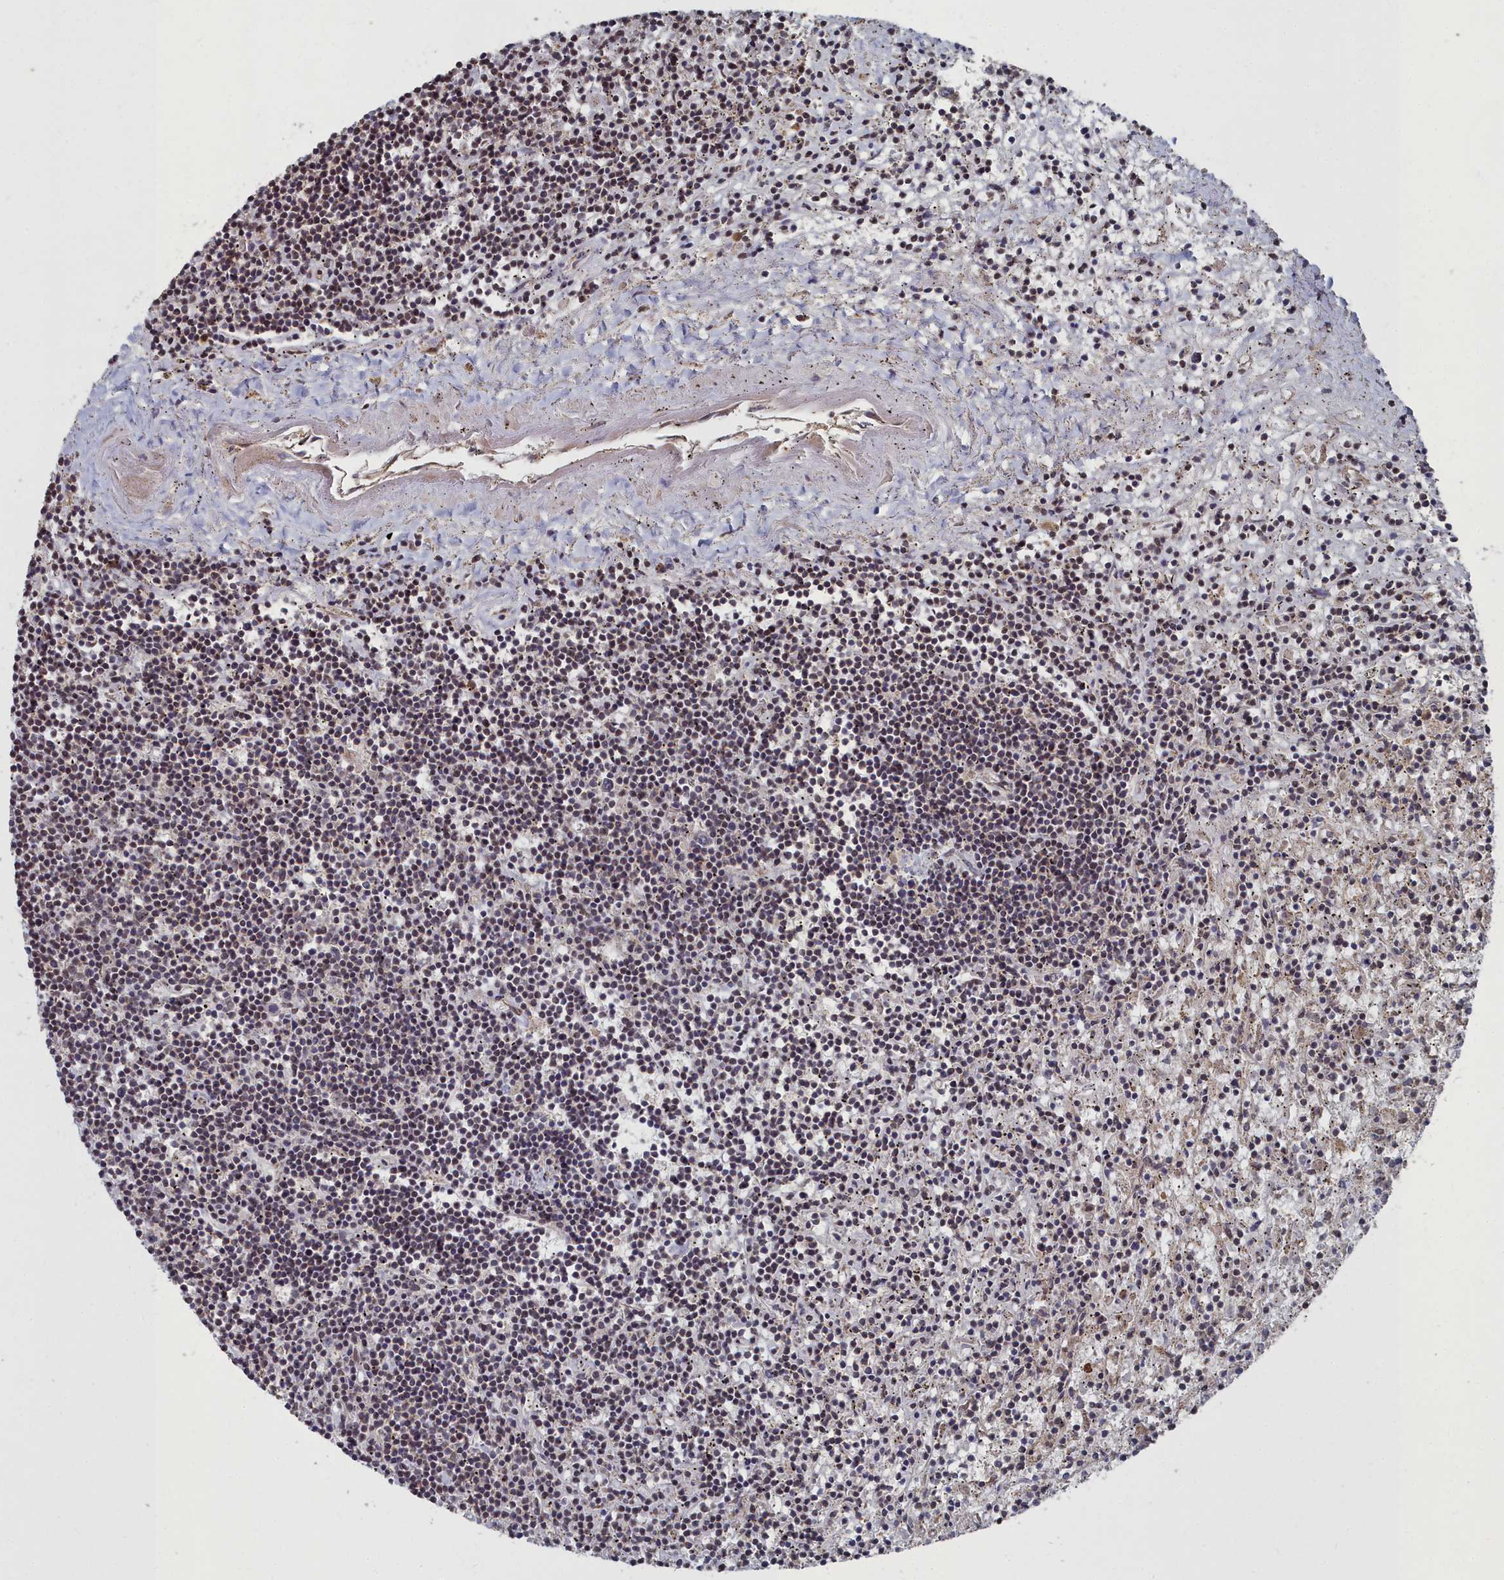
{"staining": {"intensity": "weak", "quantity": "<25%", "location": "nuclear"}, "tissue": "lymphoma", "cell_type": "Tumor cells", "image_type": "cancer", "snomed": [{"axis": "morphology", "description": "Malignant lymphoma, non-Hodgkin's type, Low grade"}, {"axis": "topography", "description": "Spleen"}], "caption": "Immunohistochemistry histopathology image of human lymphoma stained for a protein (brown), which displays no positivity in tumor cells.", "gene": "CCNP", "patient": {"sex": "male", "age": 76}}